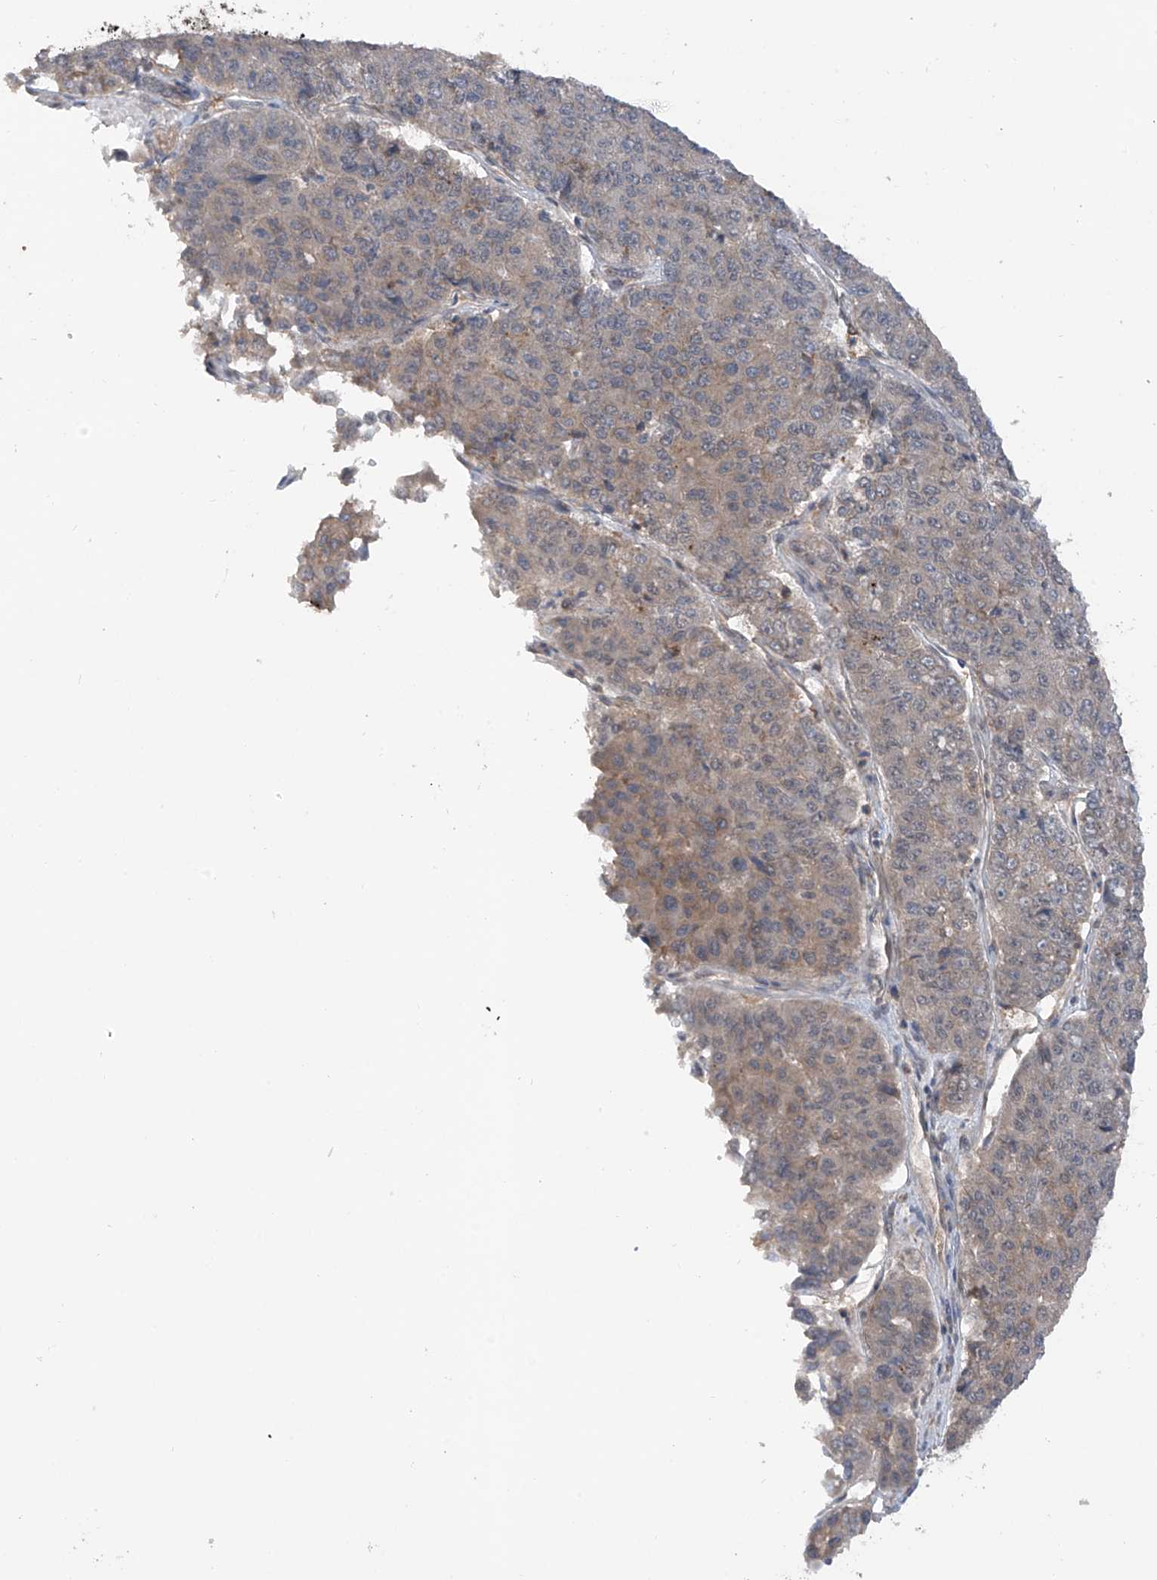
{"staining": {"intensity": "weak", "quantity": "<25%", "location": "cytoplasmic/membranous"}, "tissue": "pancreatic cancer", "cell_type": "Tumor cells", "image_type": "cancer", "snomed": [{"axis": "morphology", "description": "Adenocarcinoma, NOS"}, {"axis": "topography", "description": "Pancreas"}], "caption": "The image shows no staining of tumor cells in adenocarcinoma (pancreatic). The staining is performed using DAB (3,3'-diaminobenzidine) brown chromogen with nuclei counter-stained in using hematoxylin.", "gene": "RPAIN", "patient": {"sex": "male", "age": 50}}